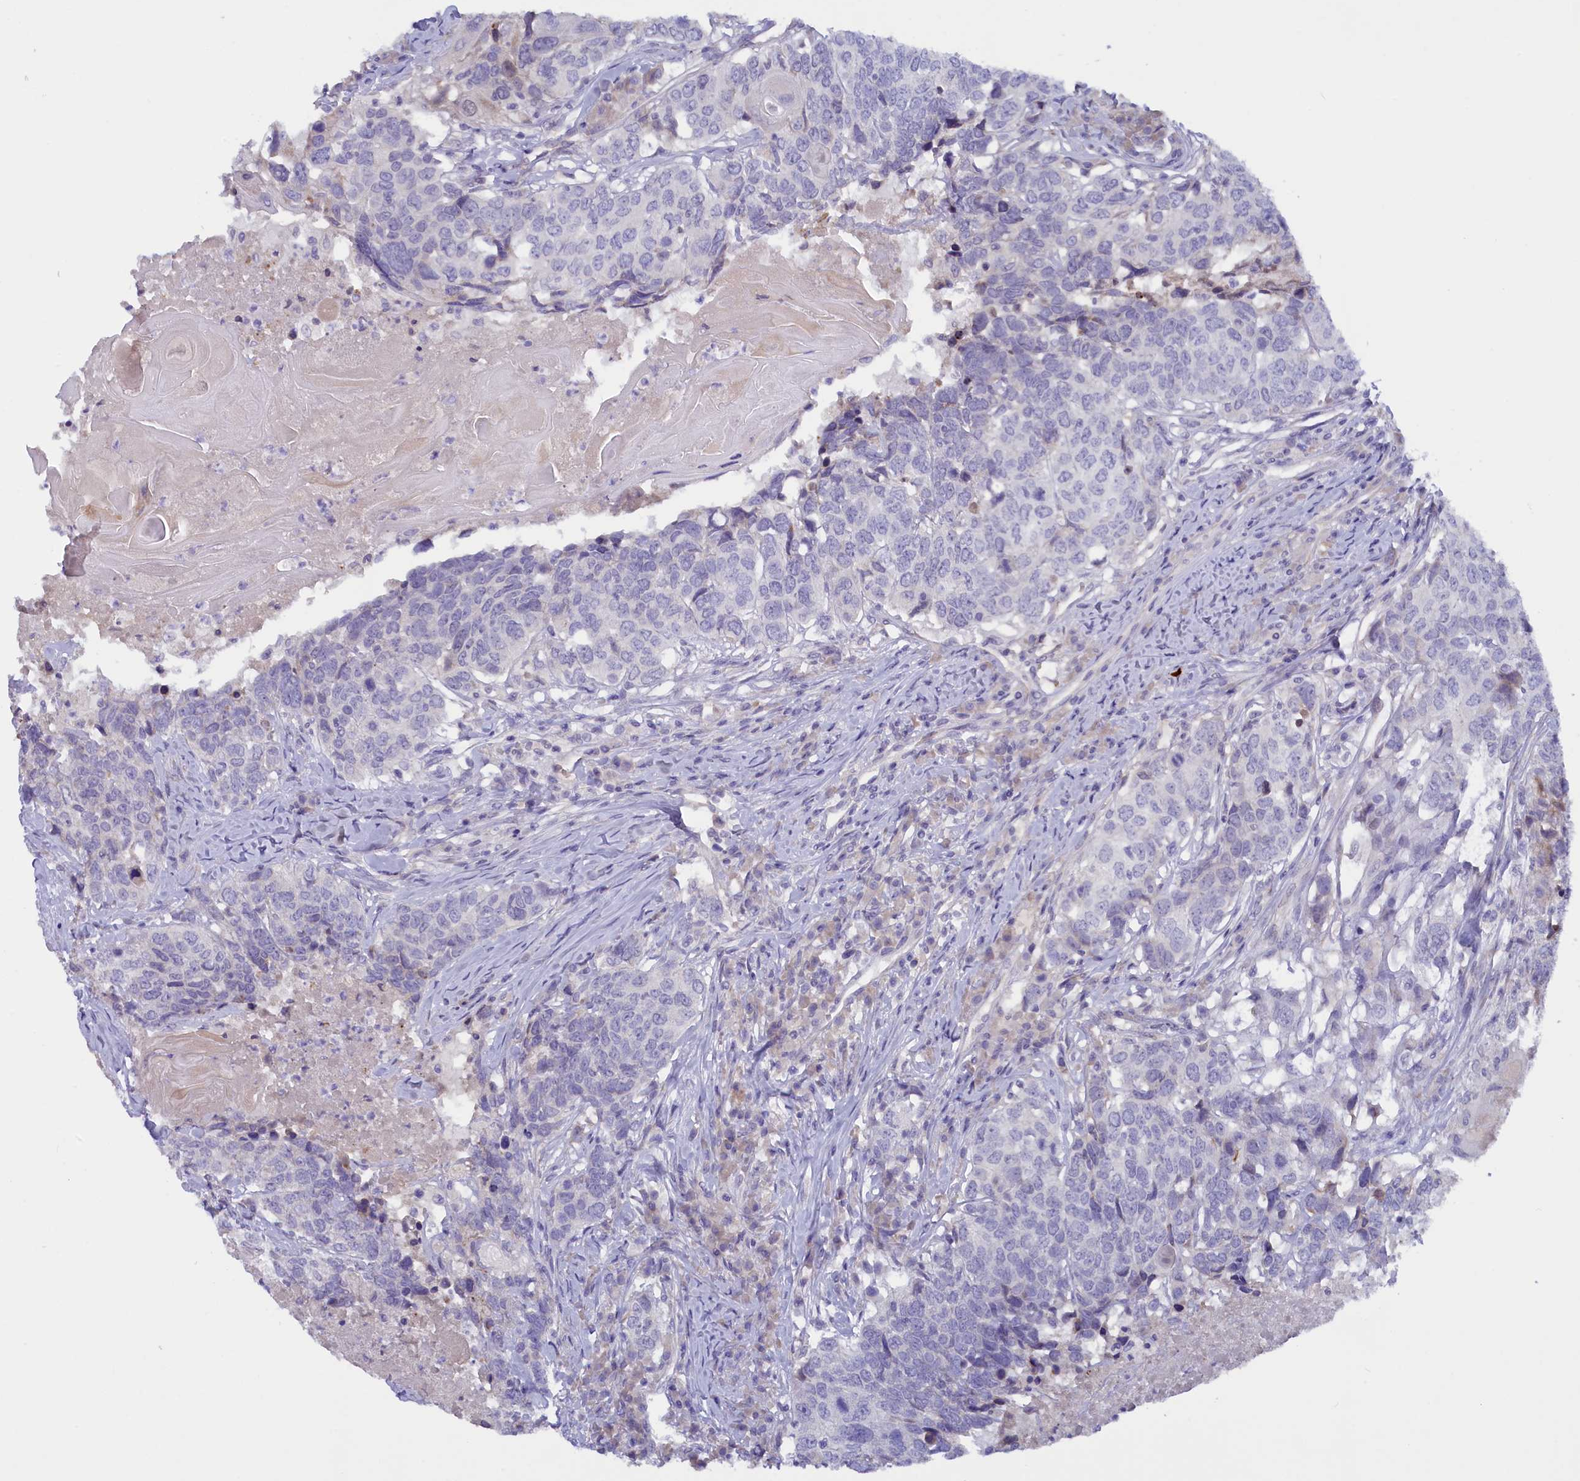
{"staining": {"intensity": "negative", "quantity": "none", "location": "none"}, "tissue": "head and neck cancer", "cell_type": "Tumor cells", "image_type": "cancer", "snomed": [{"axis": "morphology", "description": "Squamous cell carcinoma, NOS"}, {"axis": "topography", "description": "Head-Neck"}], "caption": "Histopathology image shows no significant protein expression in tumor cells of head and neck cancer.", "gene": "ZSWIM4", "patient": {"sex": "male", "age": 66}}